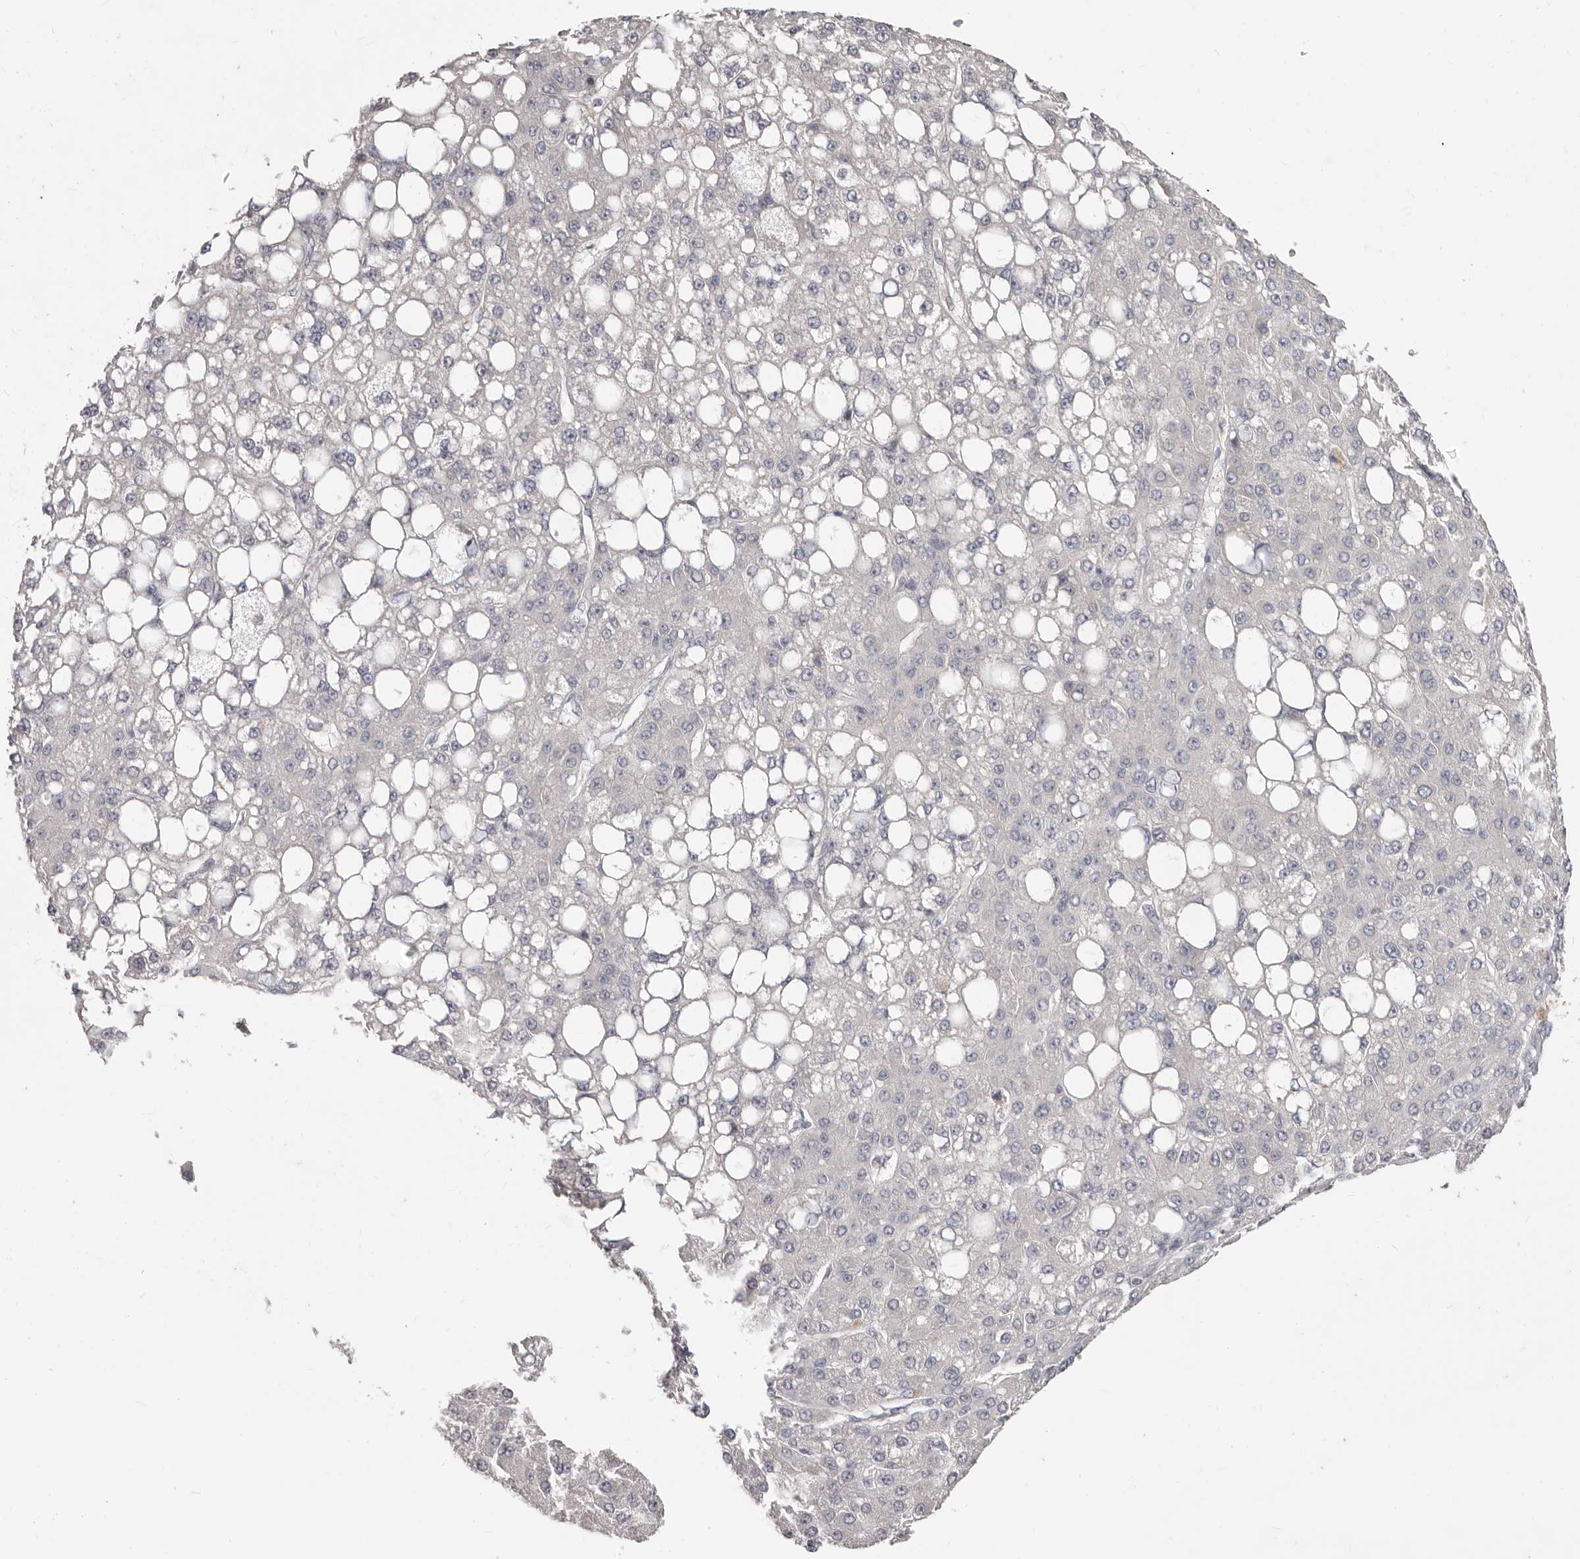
{"staining": {"intensity": "negative", "quantity": "none", "location": "none"}, "tissue": "liver cancer", "cell_type": "Tumor cells", "image_type": "cancer", "snomed": [{"axis": "morphology", "description": "Carcinoma, Hepatocellular, NOS"}, {"axis": "topography", "description": "Liver"}], "caption": "Immunohistochemistry photomicrograph of human hepatocellular carcinoma (liver) stained for a protein (brown), which shows no staining in tumor cells.", "gene": "PRMT2", "patient": {"sex": "male", "age": 67}}